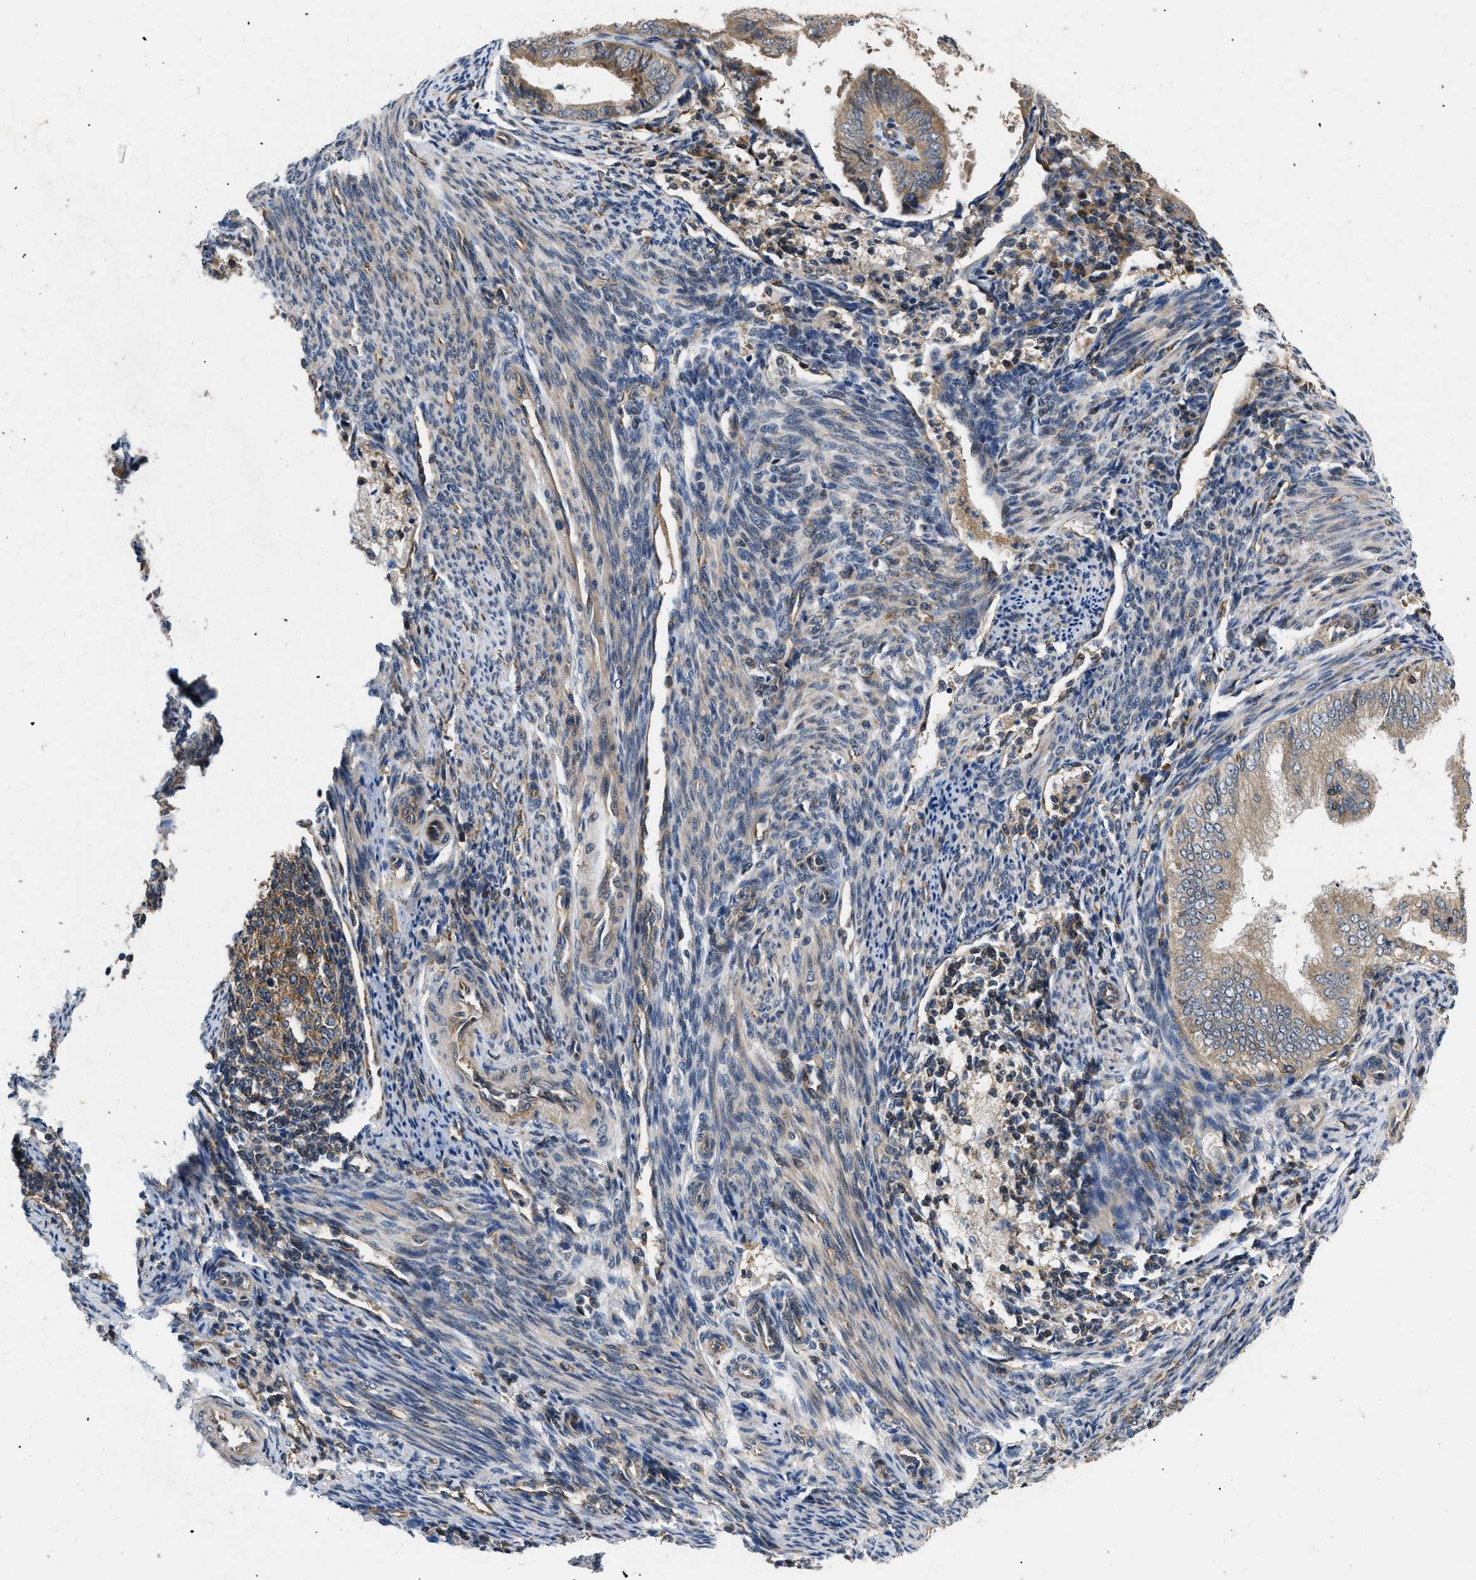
{"staining": {"intensity": "weak", "quantity": ">75%", "location": "cytoplasmic/membranous"}, "tissue": "endometrial cancer", "cell_type": "Tumor cells", "image_type": "cancer", "snomed": [{"axis": "morphology", "description": "Adenocarcinoma, NOS"}, {"axis": "topography", "description": "Endometrium"}], "caption": "Immunohistochemistry micrograph of neoplastic tissue: human endometrial adenocarcinoma stained using immunohistochemistry (IHC) demonstrates low levels of weak protein expression localized specifically in the cytoplasmic/membranous of tumor cells, appearing as a cytoplasmic/membranous brown color.", "gene": "HMGCR", "patient": {"sex": "female", "age": 58}}